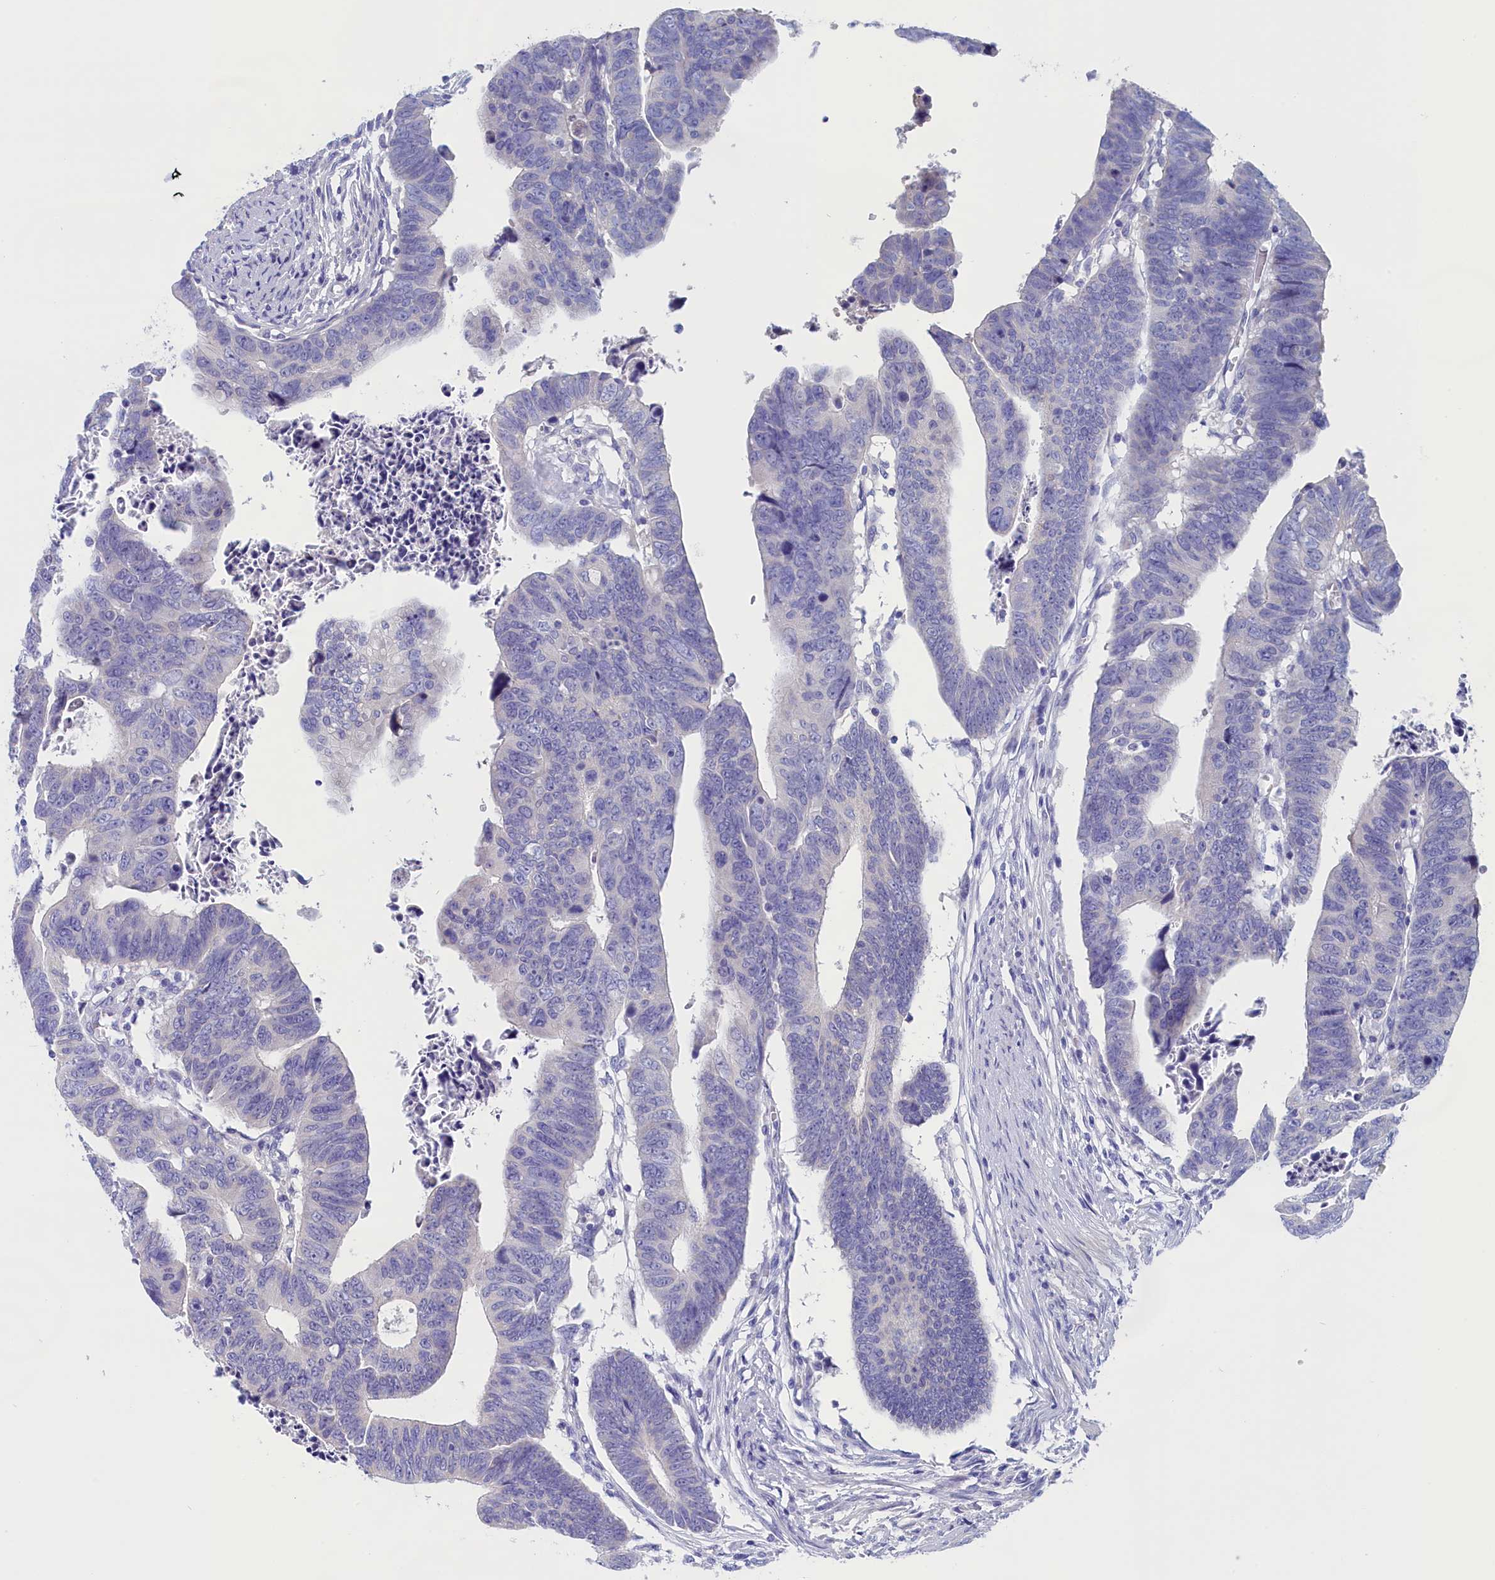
{"staining": {"intensity": "negative", "quantity": "none", "location": "none"}, "tissue": "colorectal cancer", "cell_type": "Tumor cells", "image_type": "cancer", "snomed": [{"axis": "morphology", "description": "Adenocarcinoma, NOS"}, {"axis": "topography", "description": "Rectum"}], "caption": "Colorectal cancer was stained to show a protein in brown. There is no significant expression in tumor cells.", "gene": "ANKRD2", "patient": {"sex": "female", "age": 65}}